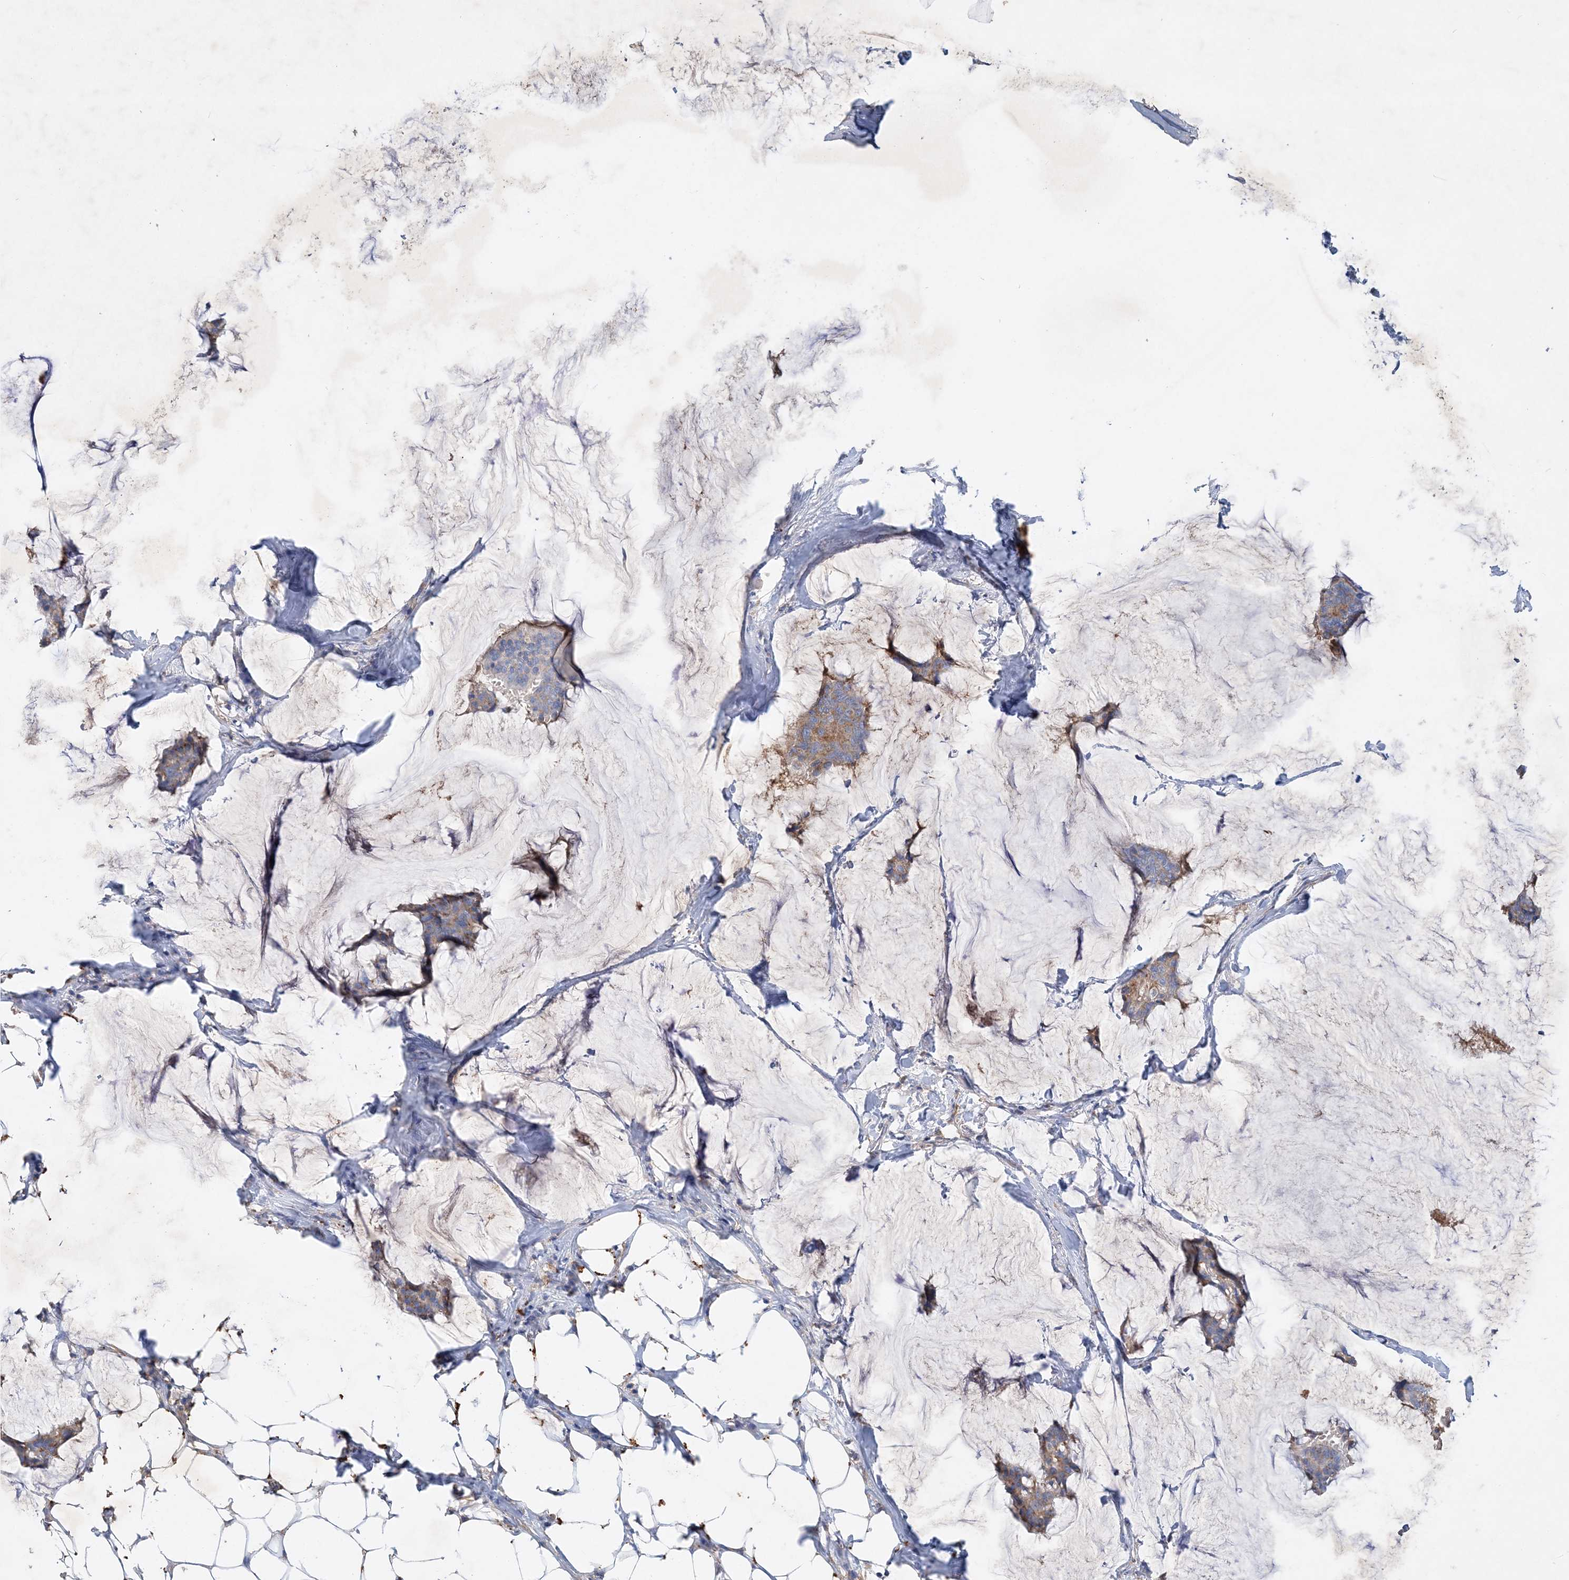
{"staining": {"intensity": "moderate", "quantity": "<25%", "location": "cytoplasmic/membranous"}, "tissue": "breast cancer", "cell_type": "Tumor cells", "image_type": "cancer", "snomed": [{"axis": "morphology", "description": "Duct carcinoma"}, {"axis": "topography", "description": "Breast"}], "caption": "Protein analysis of breast cancer tissue displays moderate cytoplasmic/membranous expression in approximately <25% of tumor cells. The protein of interest is stained brown, and the nuclei are stained in blue (DAB (3,3'-diaminobenzidine) IHC with brightfield microscopy, high magnification).", "gene": "GRINA", "patient": {"sex": "female", "age": 93}}